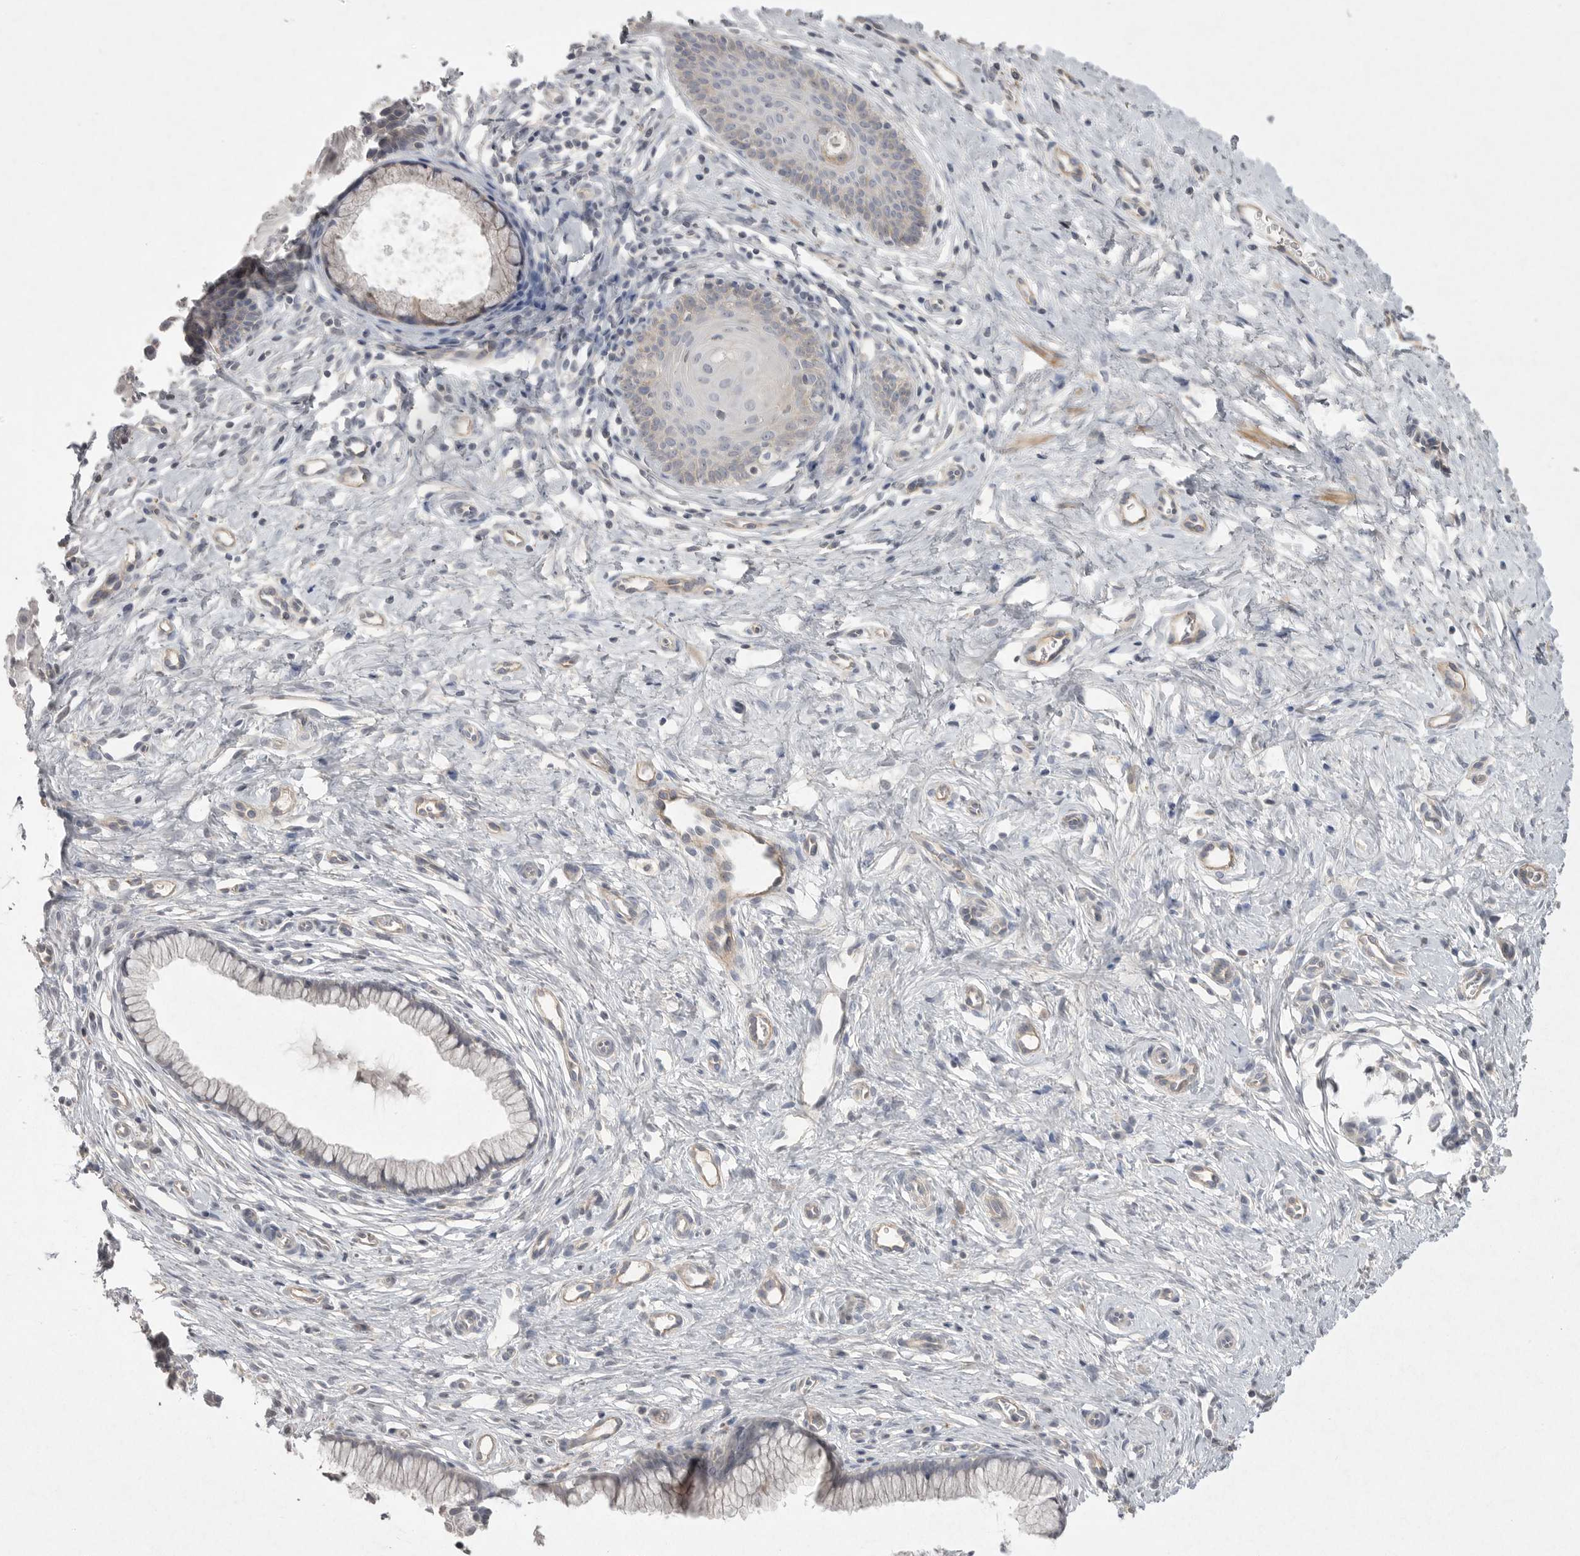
{"staining": {"intensity": "negative", "quantity": "none", "location": "none"}, "tissue": "cervix", "cell_type": "Glandular cells", "image_type": "normal", "snomed": [{"axis": "morphology", "description": "Normal tissue, NOS"}, {"axis": "topography", "description": "Cervix"}], "caption": "Immunohistochemistry image of unremarkable cervix: cervix stained with DAB reveals no significant protein positivity in glandular cells. (DAB (3,3'-diaminobenzidine) immunohistochemistry (IHC), high magnification).", "gene": "VANGL2", "patient": {"sex": "female", "age": 36}}